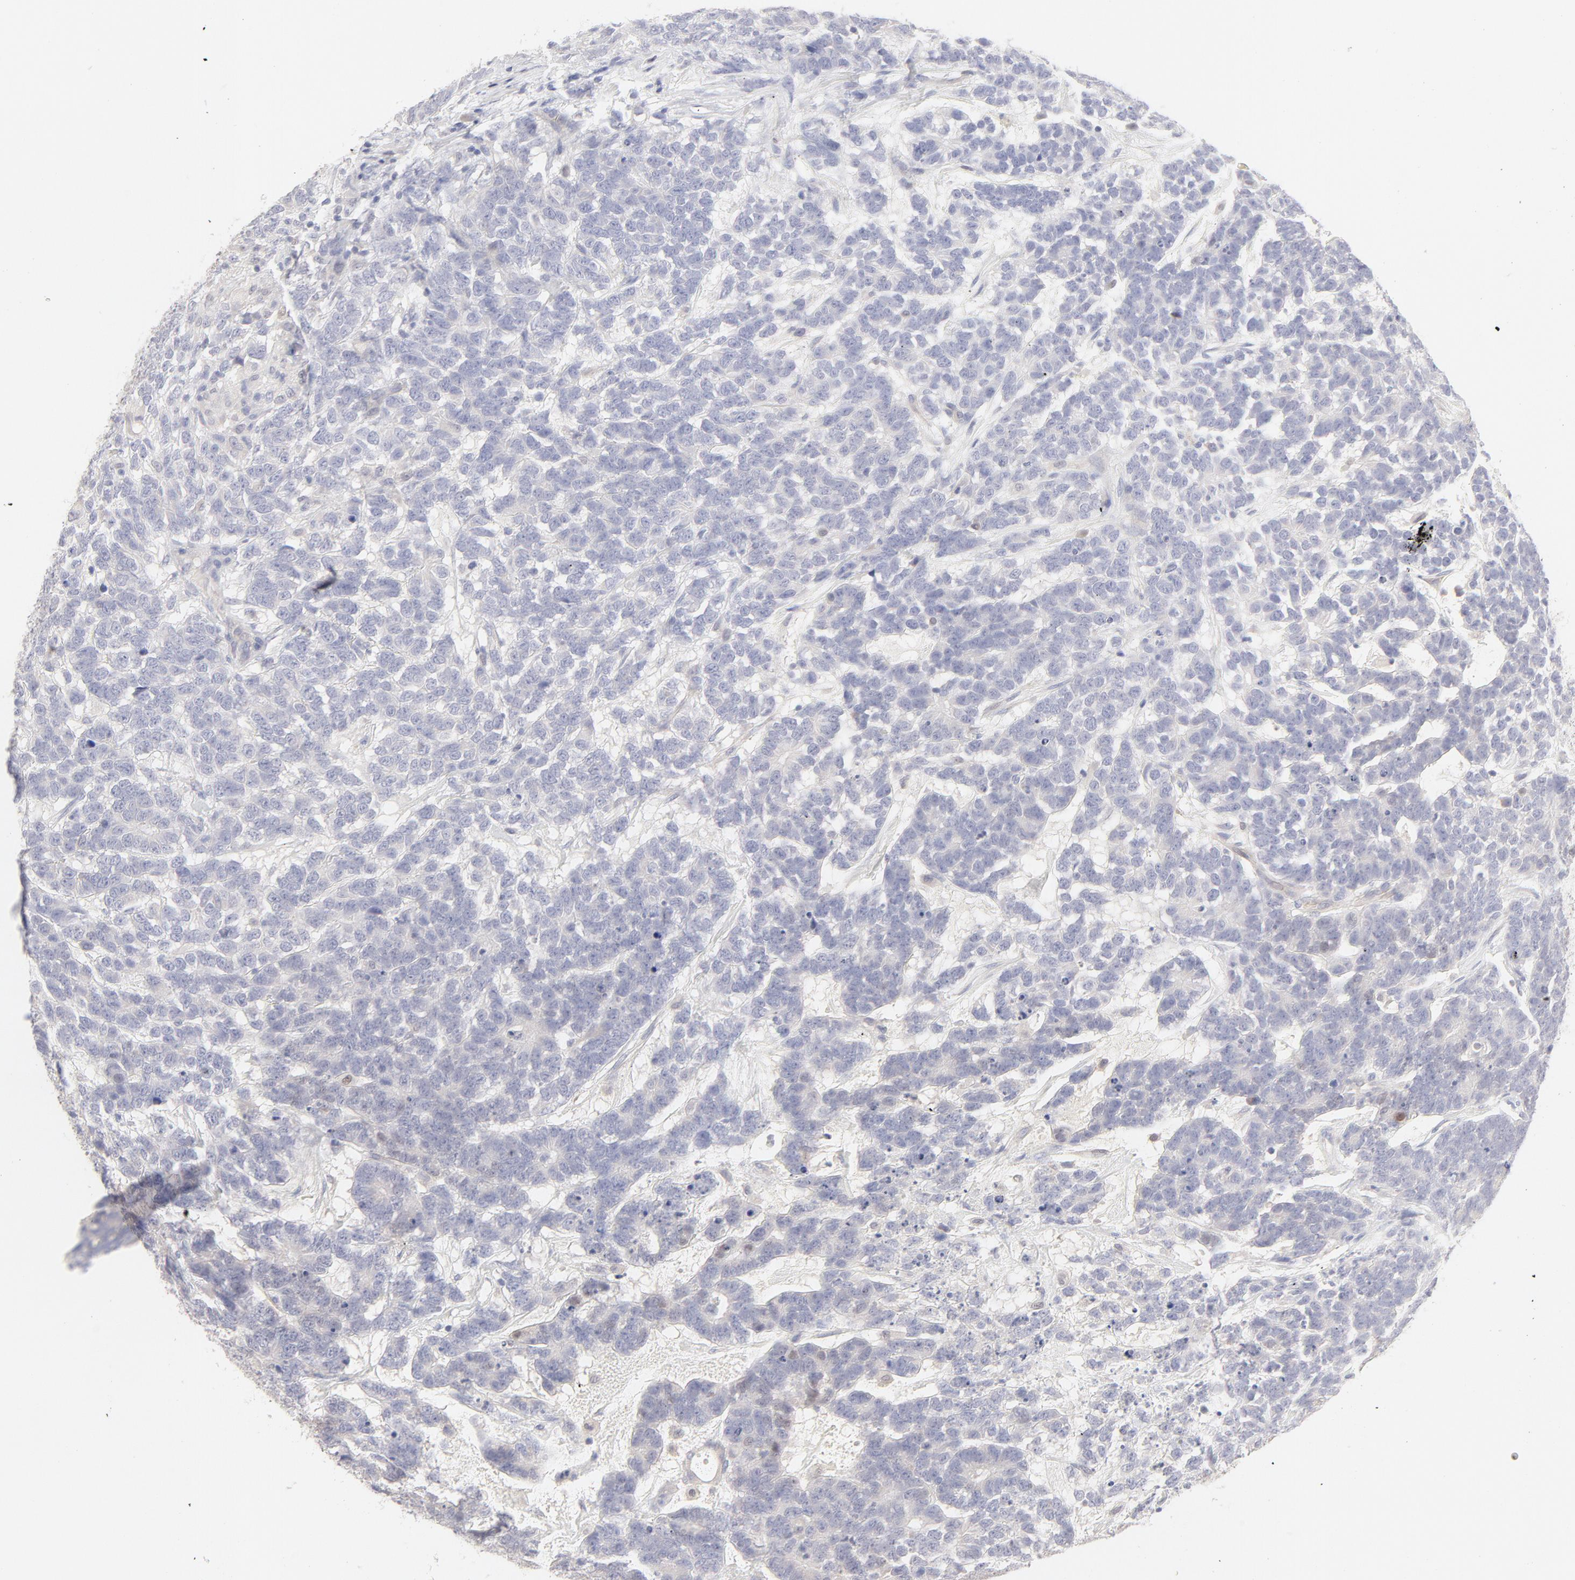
{"staining": {"intensity": "negative", "quantity": "none", "location": "none"}, "tissue": "testis cancer", "cell_type": "Tumor cells", "image_type": "cancer", "snomed": [{"axis": "morphology", "description": "Carcinoma, Embryonal, NOS"}, {"axis": "topography", "description": "Testis"}], "caption": "High magnification brightfield microscopy of embryonal carcinoma (testis) stained with DAB (3,3'-diaminobenzidine) (brown) and counterstained with hematoxylin (blue): tumor cells show no significant positivity. (Immunohistochemistry, brightfield microscopy, high magnification).", "gene": "ELF3", "patient": {"sex": "male", "age": 26}}